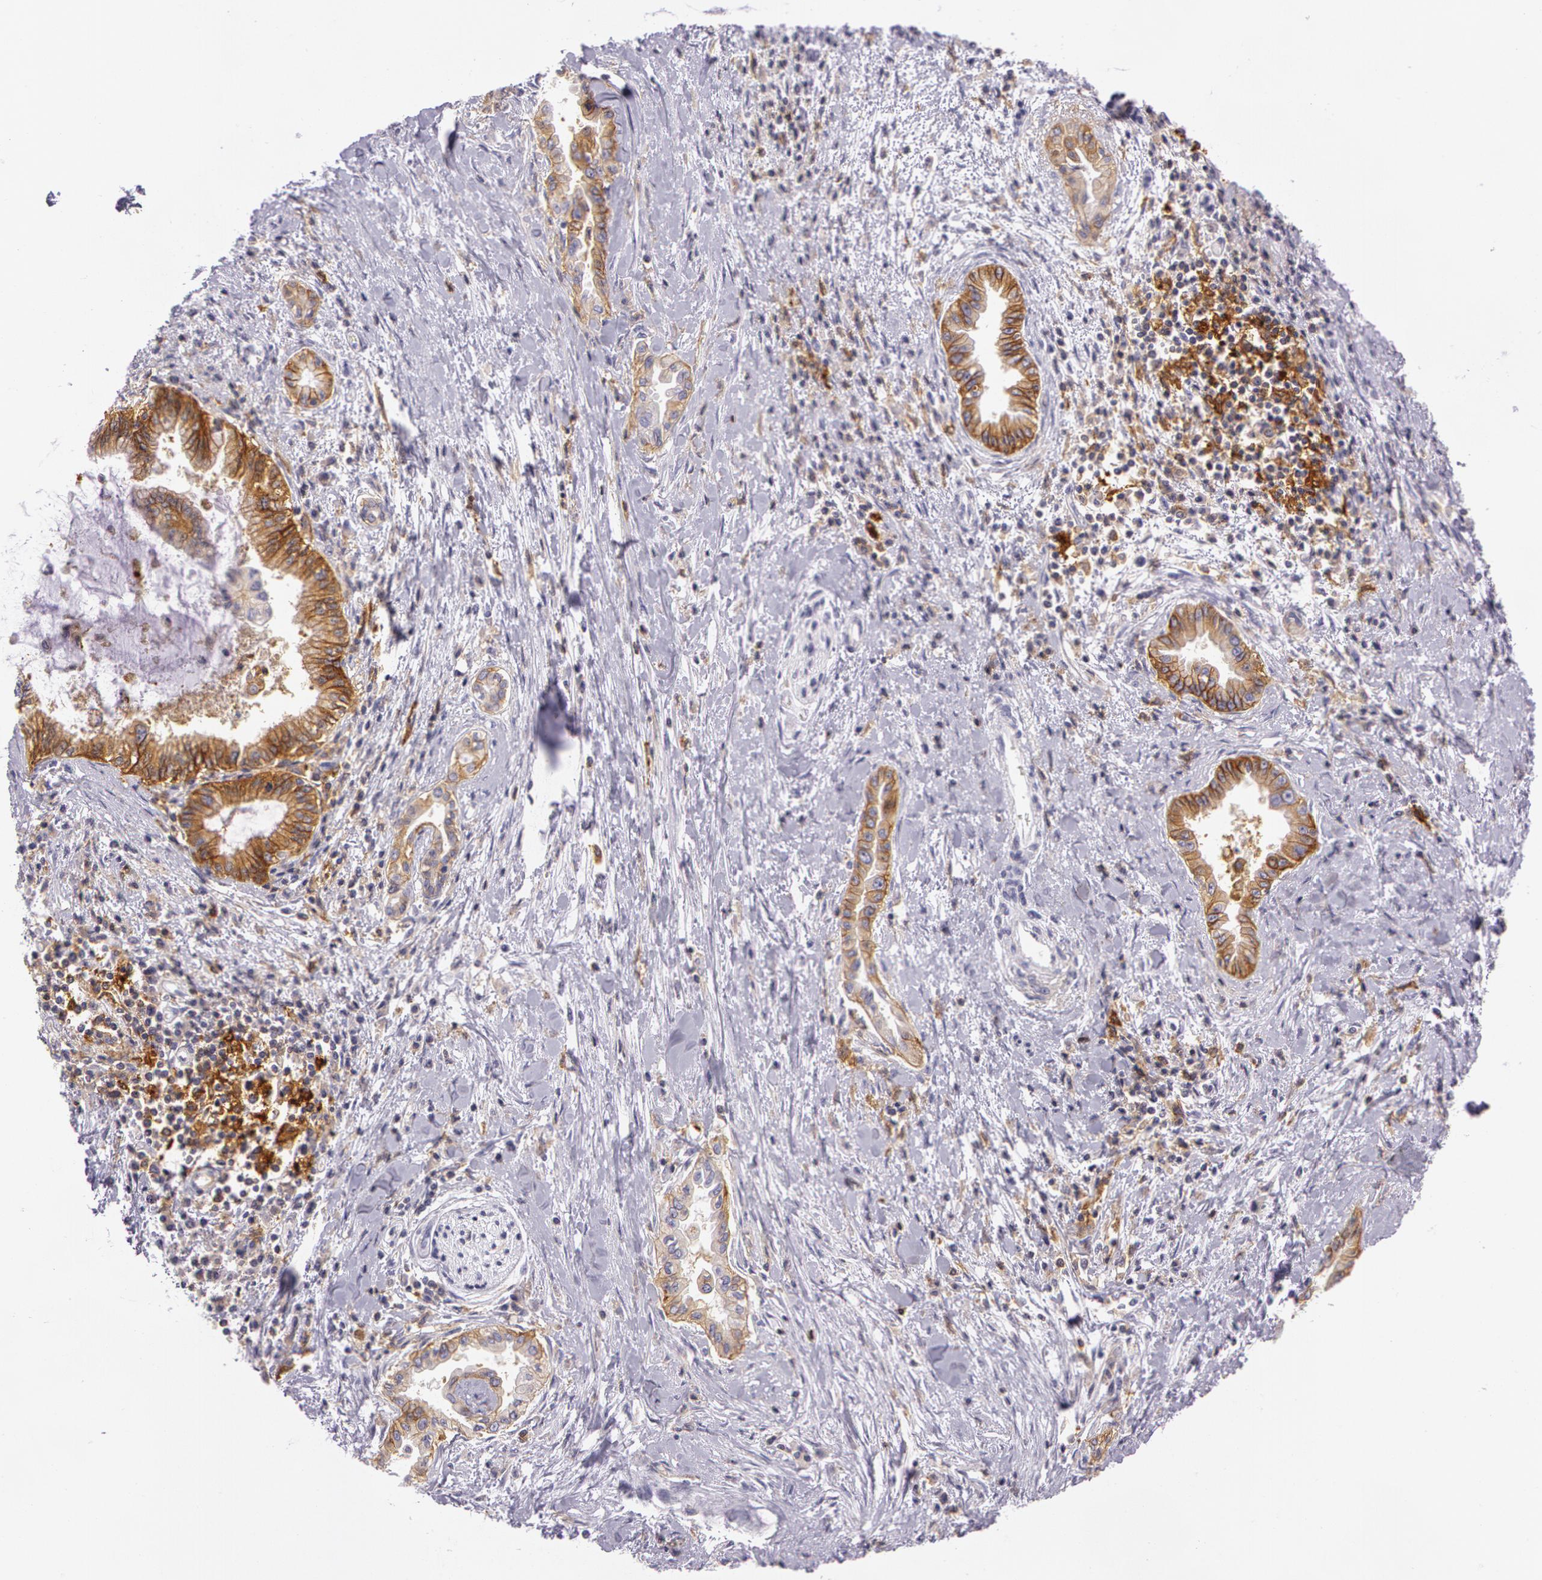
{"staining": {"intensity": "moderate", "quantity": ">75%", "location": "cytoplasmic/membranous"}, "tissue": "pancreatic cancer", "cell_type": "Tumor cells", "image_type": "cancer", "snomed": [{"axis": "morphology", "description": "Adenocarcinoma, NOS"}, {"axis": "topography", "description": "Pancreas"}], "caption": "Pancreatic cancer tissue reveals moderate cytoplasmic/membranous positivity in about >75% of tumor cells", "gene": "LY75", "patient": {"sex": "female", "age": 64}}